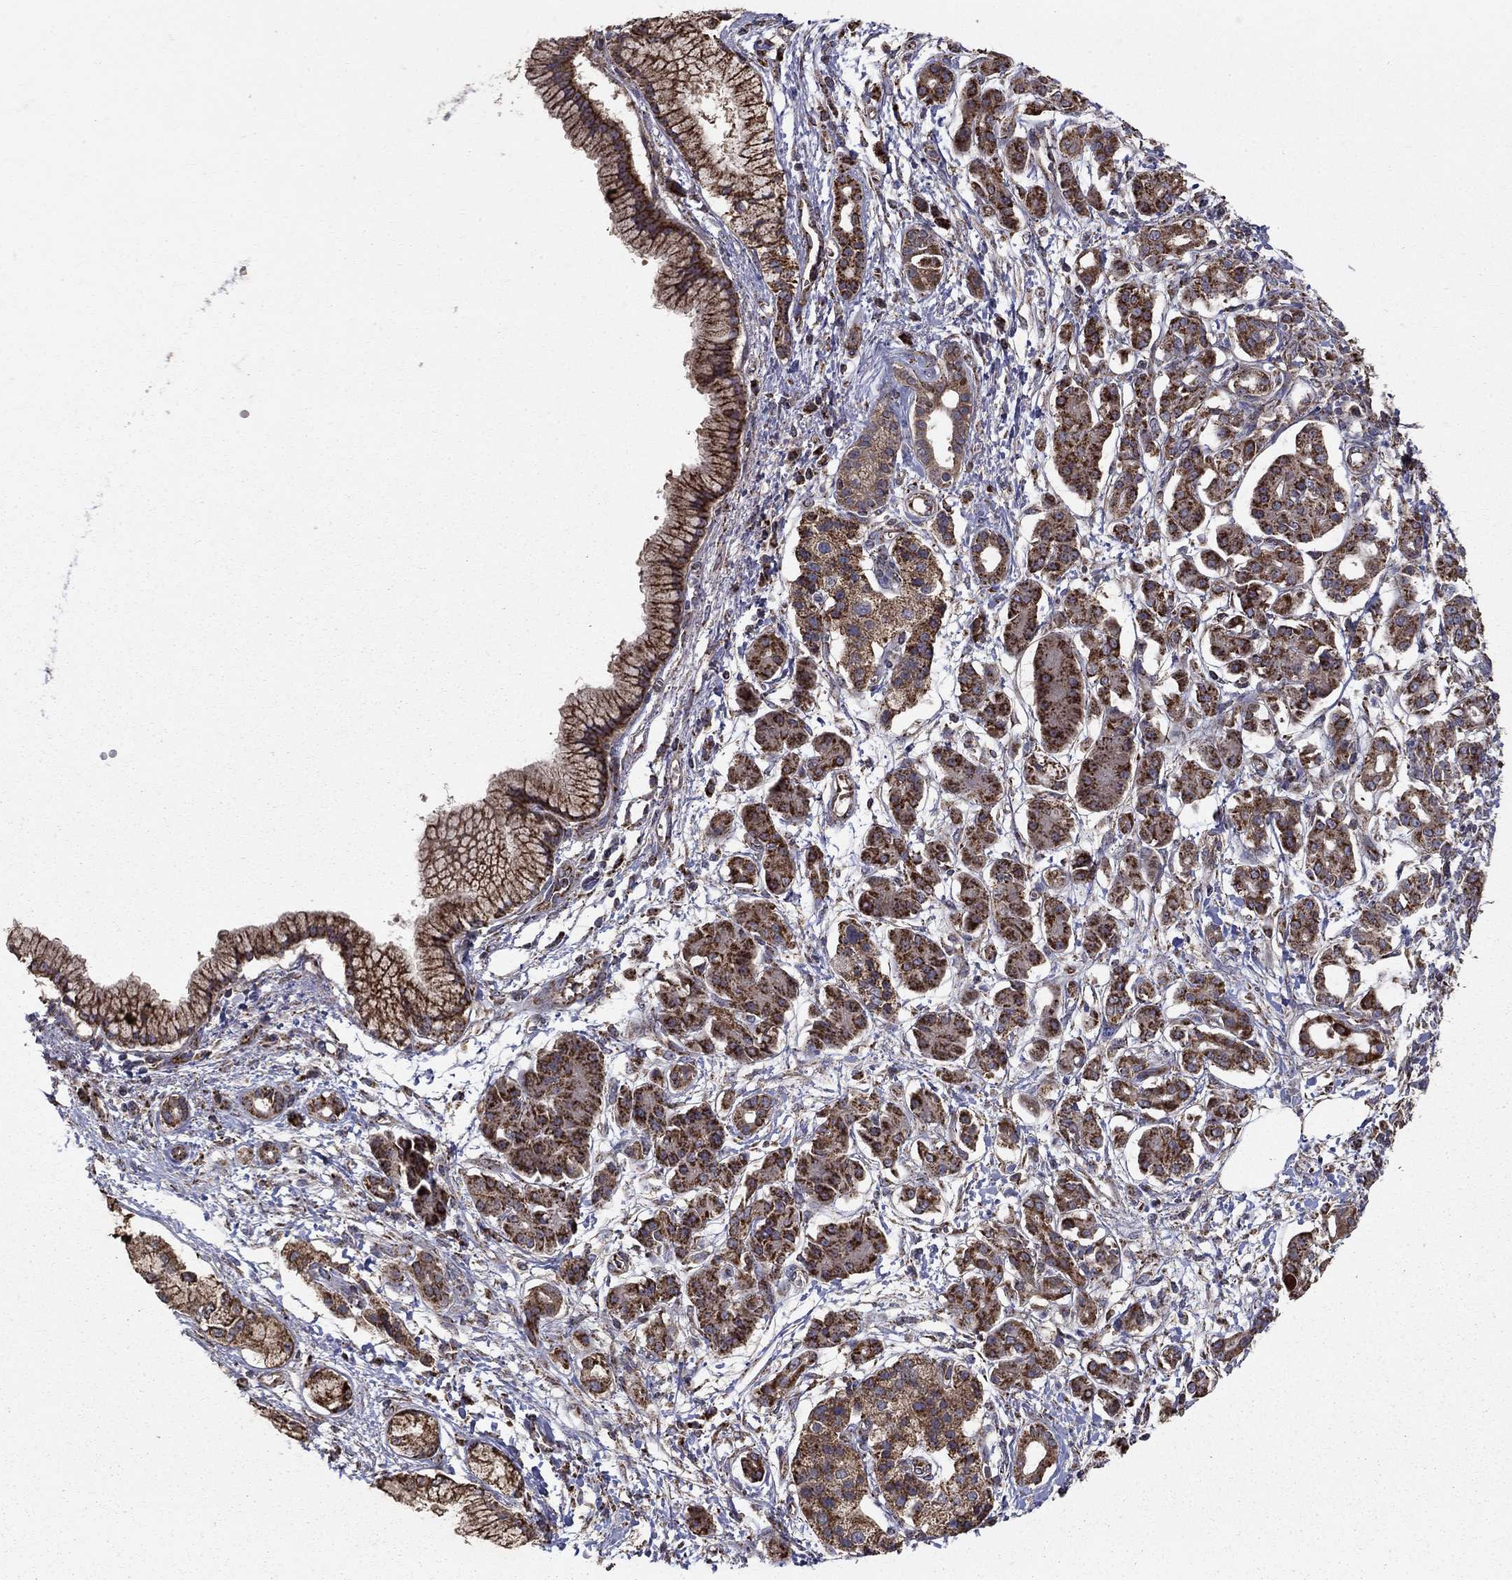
{"staining": {"intensity": "strong", "quantity": ">75%", "location": "cytoplasmic/membranous"}, "tissue": "pancreatic cancer", "cell_type": "Tumor cells", "image_type": "cancer", "snomed": [{"axis": "morphology", "description": "Adenocarcinoma, NOS"}, {"axis": "topography", "description": "Pancreas"}], "caption": "Protein staining displays strong cytoplasmic/membranous expression in approximately >75% of tumor cells in pancreatic cancer (adenocarcinoma).", "gene": "NDUFS8", "patient": {"sex": "male", "age": 72}}